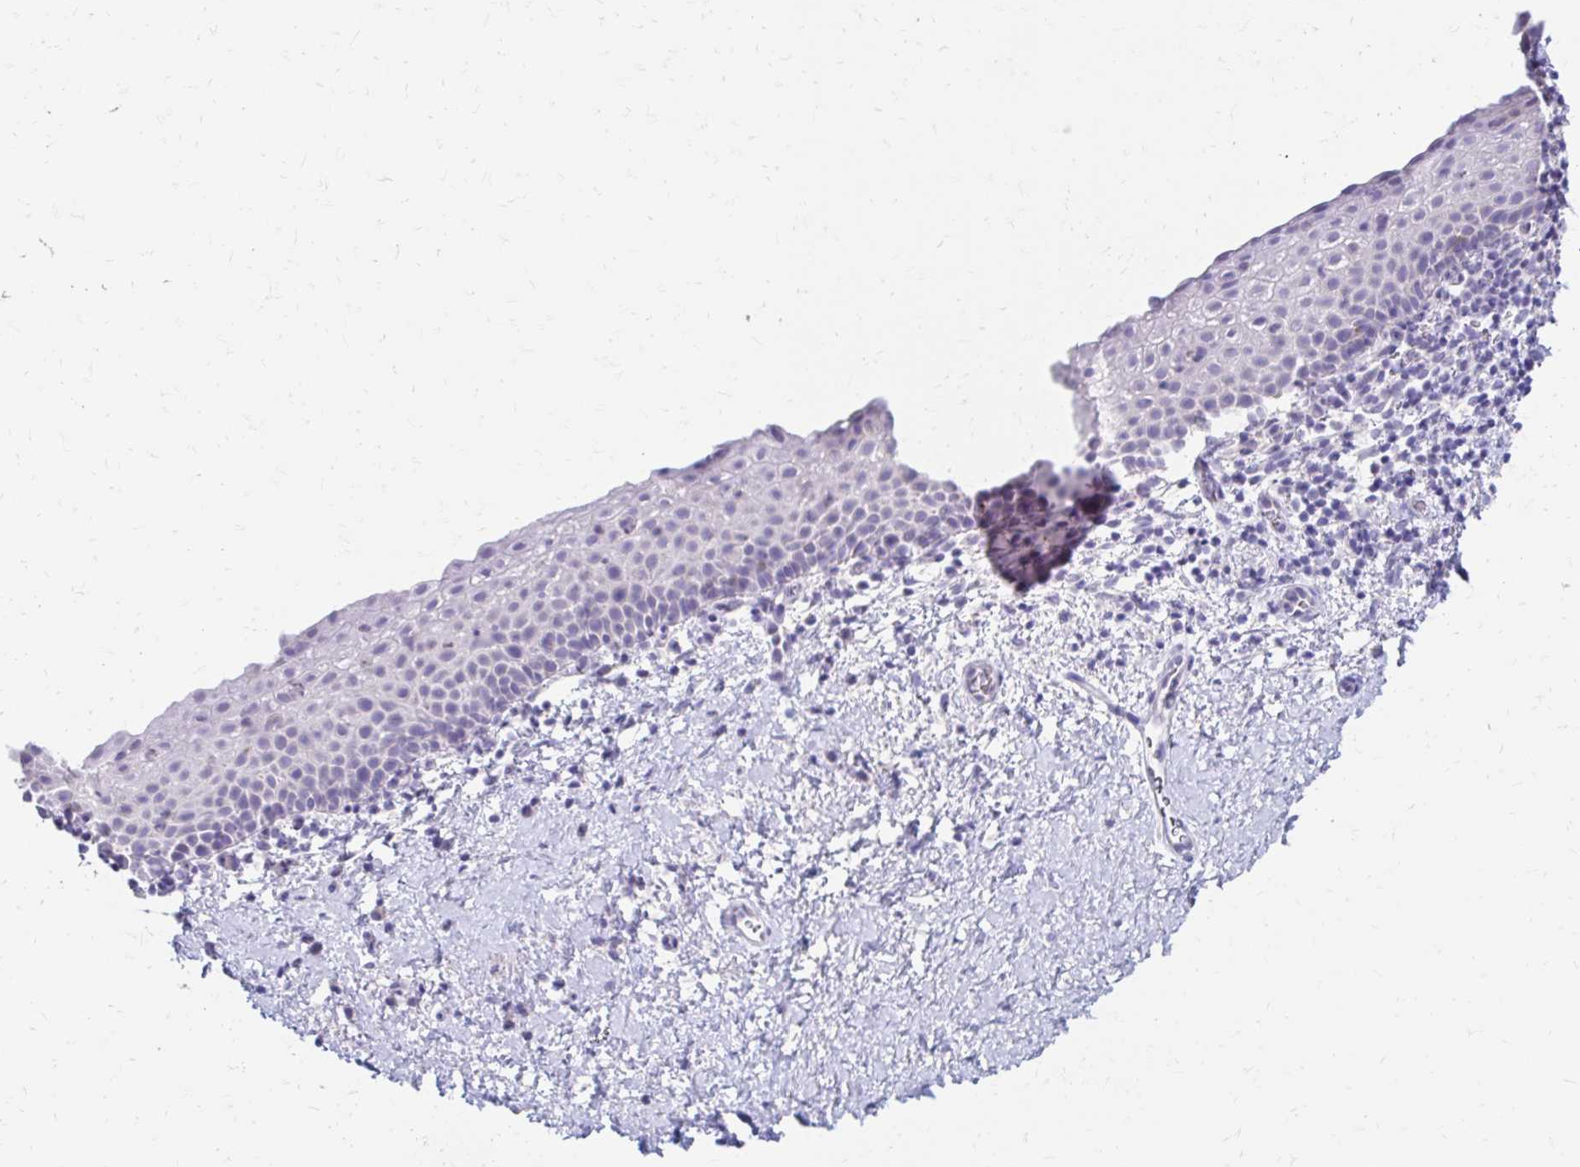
{"staining": {"intensity": "negative", "quantity": "none", "location": "none"}, "tissue": "vagina", "cell_type": "Squamous epithelial cells", "image_type": "normal", "snomed": [{"axis": "morphology", "description": "Normal tissue, NOS"}, {"axis": "topography", "description": "Vagina"}], "caption": "Immunohistochemistry (IHC) micrograph of normal vagina: vagina stained with DAB reveals no significant protein positivity in squamous epithelial cells. (Stains: DAB (3,3'-diaminobenzidine) immunohistochemistry with hematoxylin counter stain, Microscopy: brightfield microscopy at high magnification).", "gene": "AZGP1", "patient": {"sex": "female", "age": 61}}